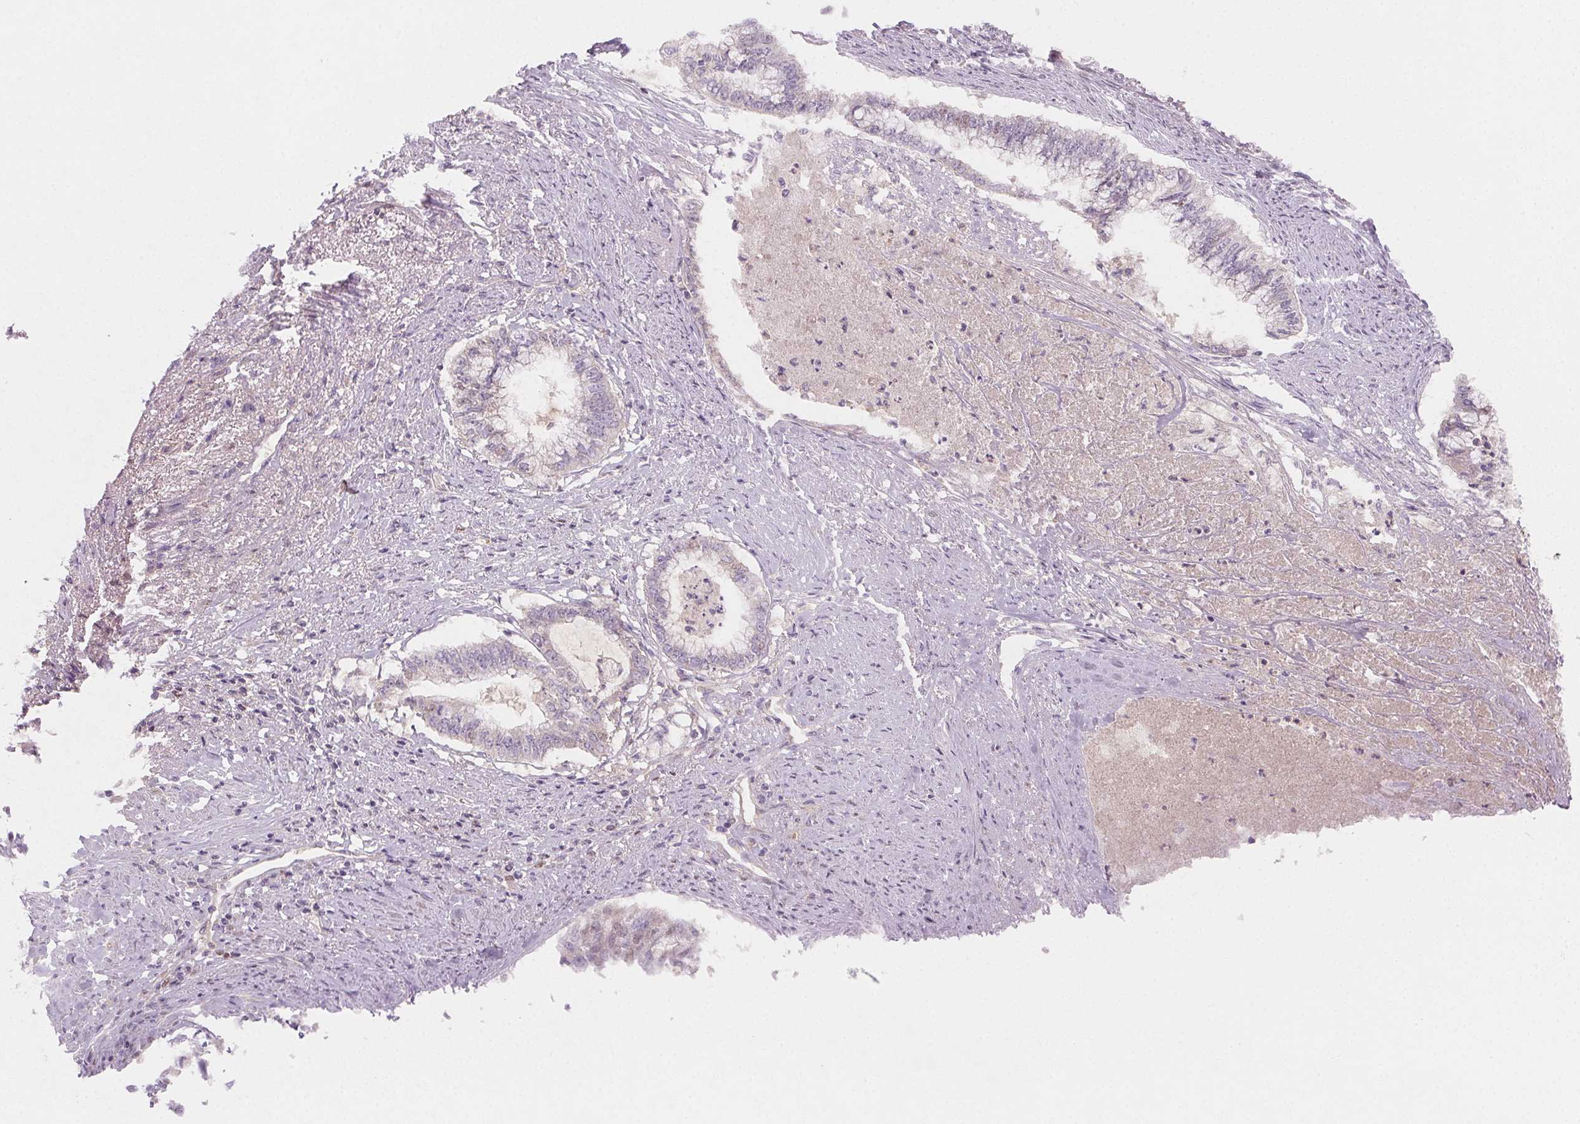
{"staining": {"intensity": "negative", "quantity": "none", "location": "none"}, "tissue": "endometrial cancer", "cell_type": "Tumor cells", "image_type": "cancer", "snomed": [{"axis": "morphology", "description": "Adenocarcinoma, NOS"}, {"axis": "topography", "description": "Endometrium"}], "caption": "Human endometrial cancer stained for a protein using immunohistochemistry (IHC) displays no expression in tumor cells.", "gene": "AFM", "patient": {"sex": "female", "age": 79}}